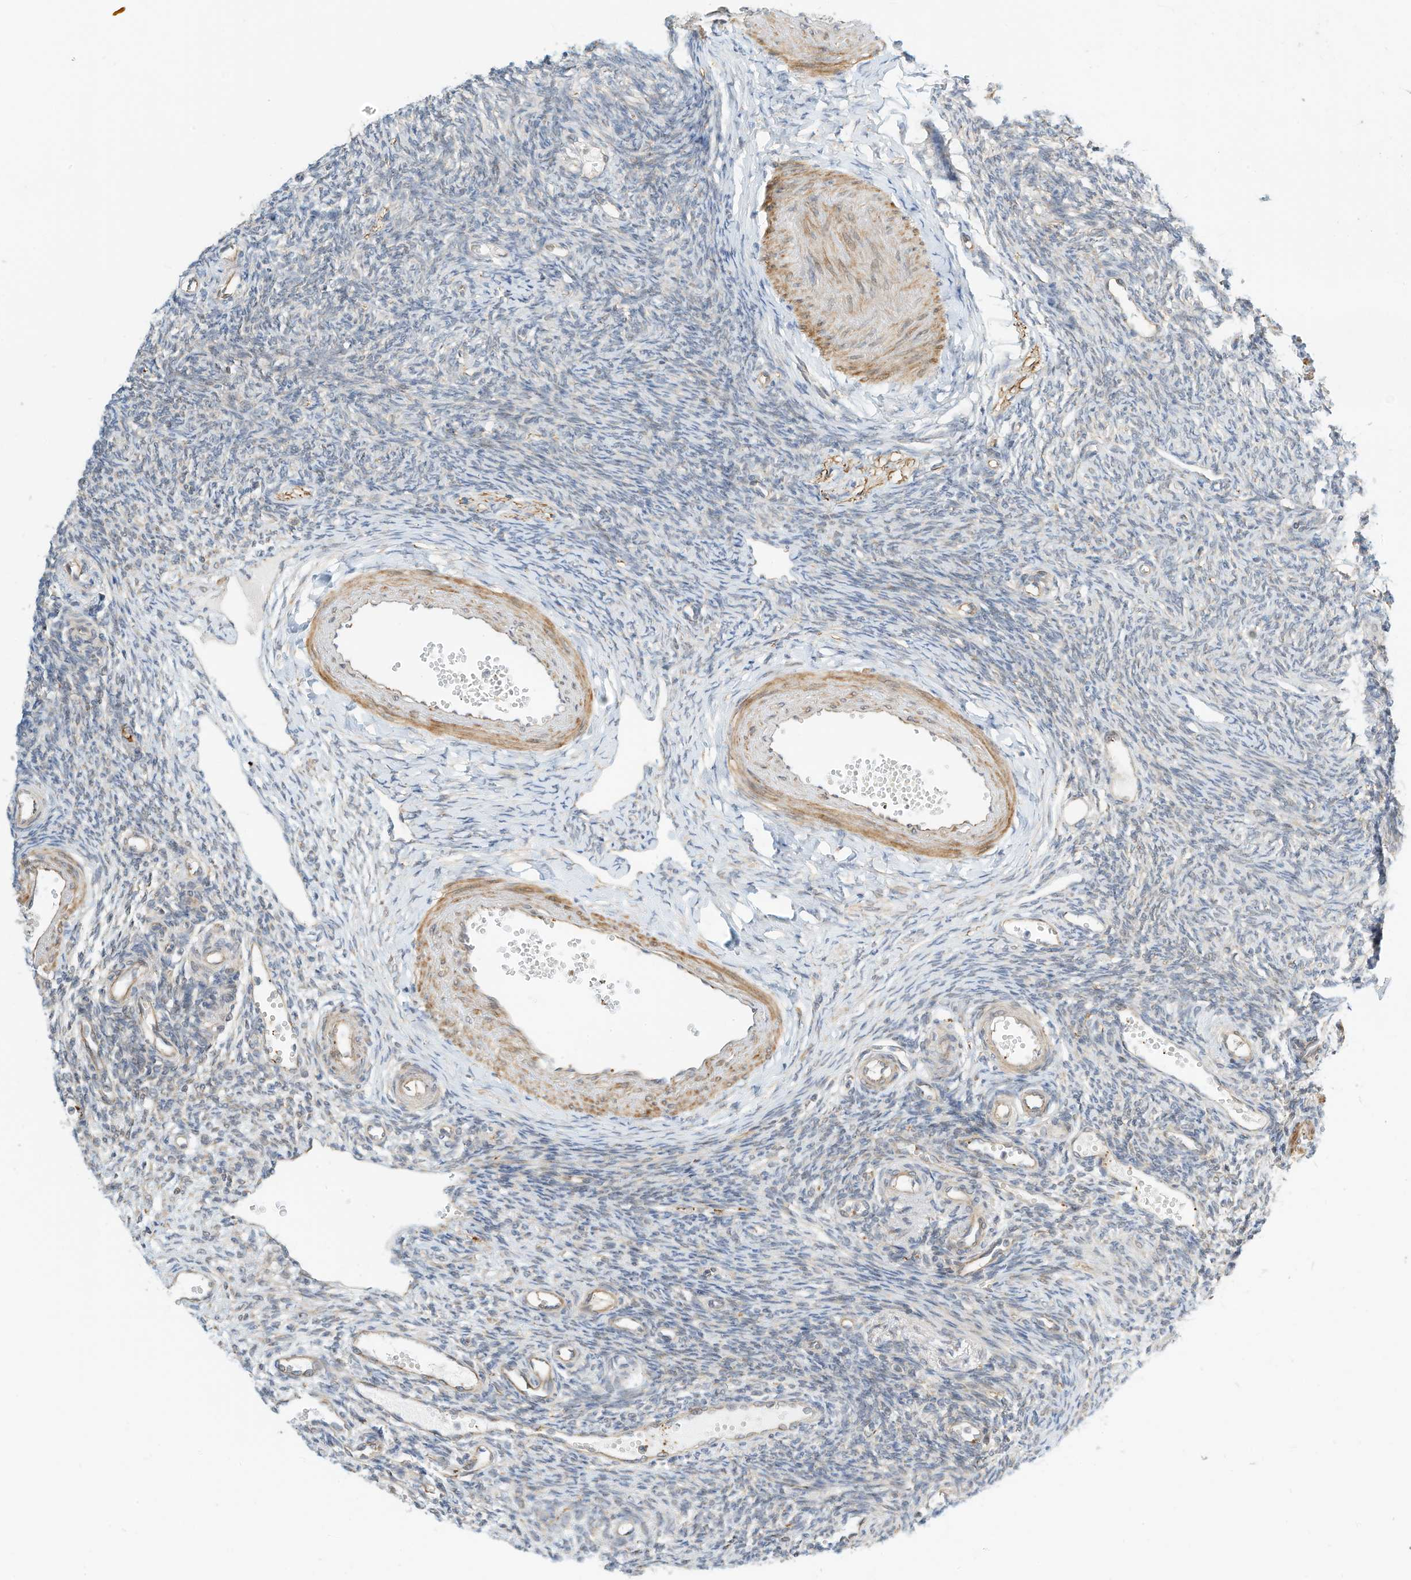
{"staining": {"intensity": "strong", "quantity": ">75%", "location": "cytoplasmic/membranous"}, "tissue": "ovary", "cell_type": "Follicle cells", "image_type": "normal", "snomed": [{"axis": "morphology", "description": "Normal tissue, NOS"}, {"axis": "morphology", "description": "Cyst, NOS"}, {"axis": "topography", "description": "Ovary"}], "caption": "DAB (3,3'-diaminobenzidine) immunohistochemical staining of unremarkable ovary reveals strong cytoplasmic/membranous protein staining in about >75% of follicle cells.", "gene": "OFD1", "patient": {"sex": "female", "age": 33}}